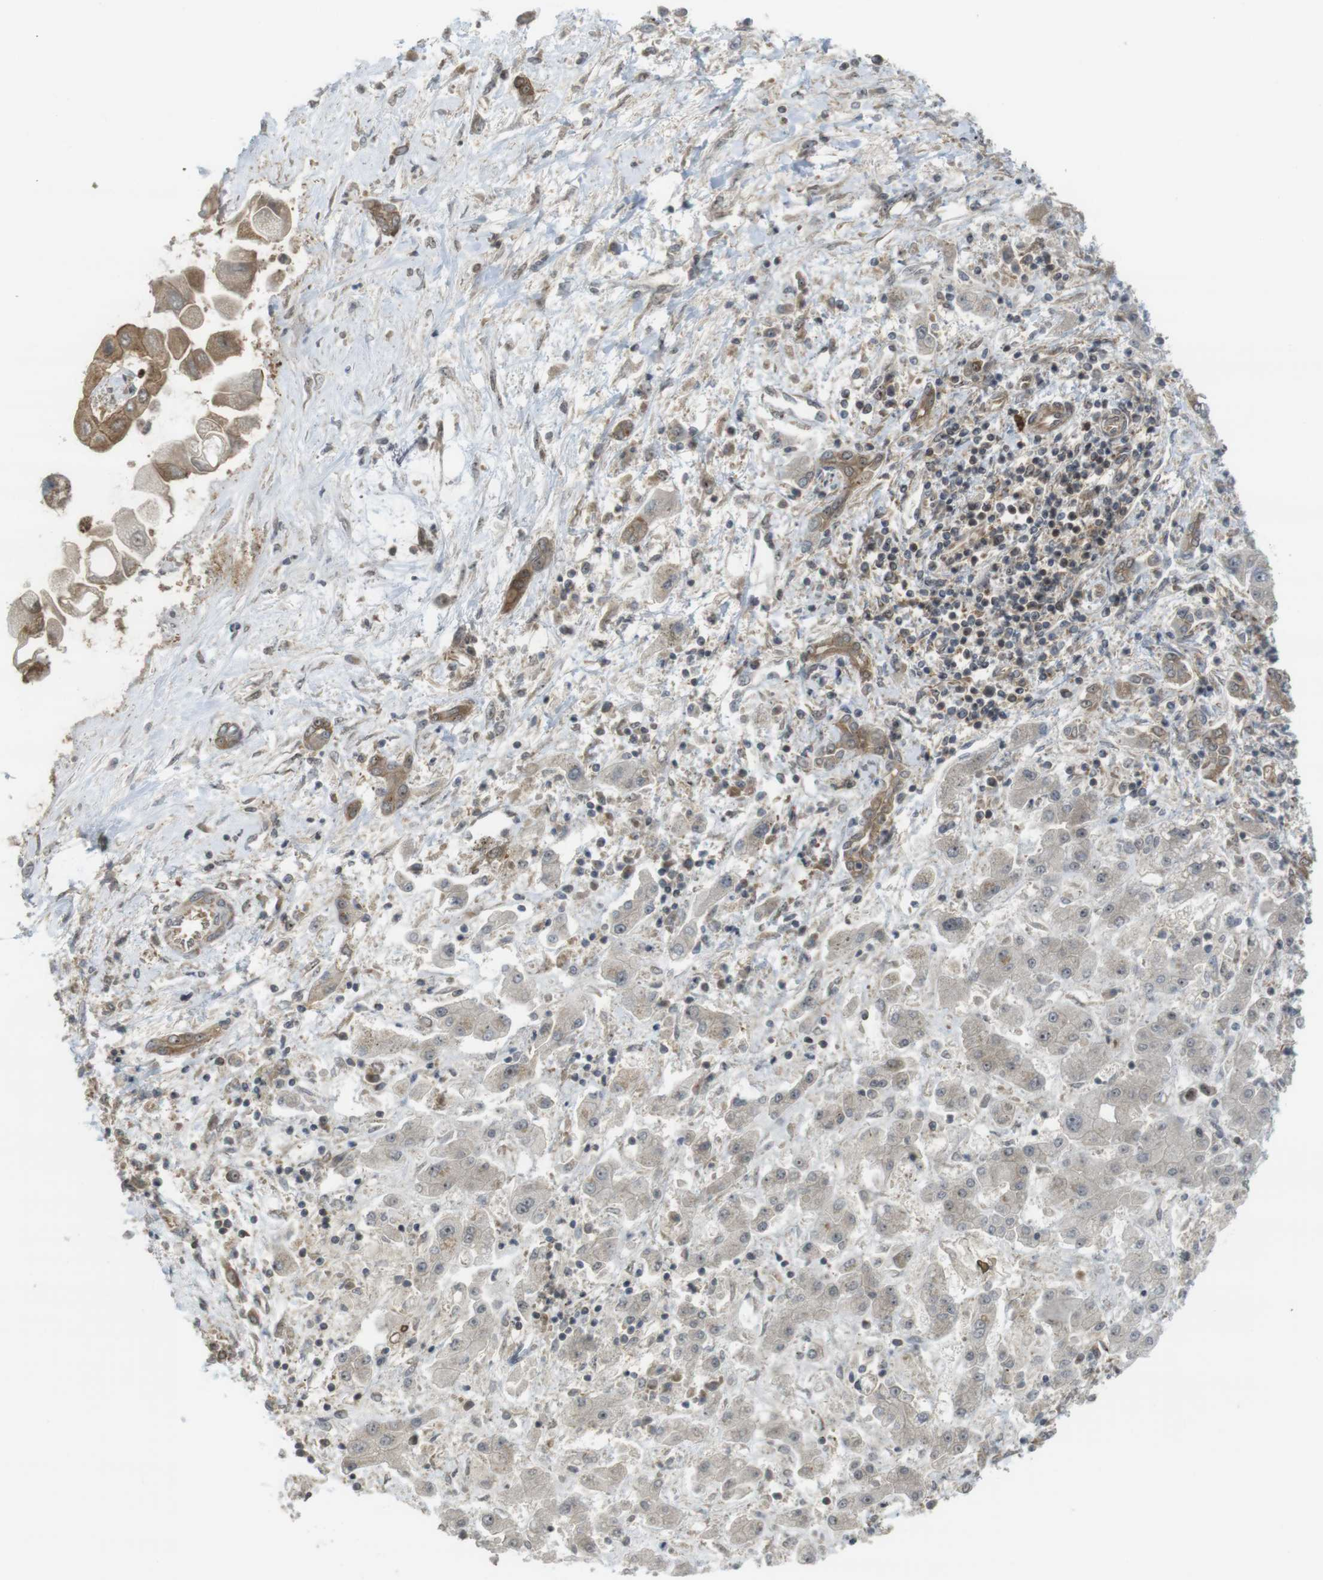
{"staining": {"intensity": "moderate", "quantity": ">75%", "location": "cytoplasmic/membranous"}, "tissue": "liver cancer", "cell_type": "Tumor cells", "image_type": "cancer", "snomed": [{"axis": "morphology", "description": "Cholangiocarcinoma"}, {"axis": "topography", "description": "Liver"}], "caption": "There is medium levels of moderate cytoplasmic/membranous expression in tumor cells of liver cholangiocarcinoma, as demonstrated by immunohistochemical staining (brown color).", "gene": "CC2D1A", "patient": {"sex": "male", "age": 50}}